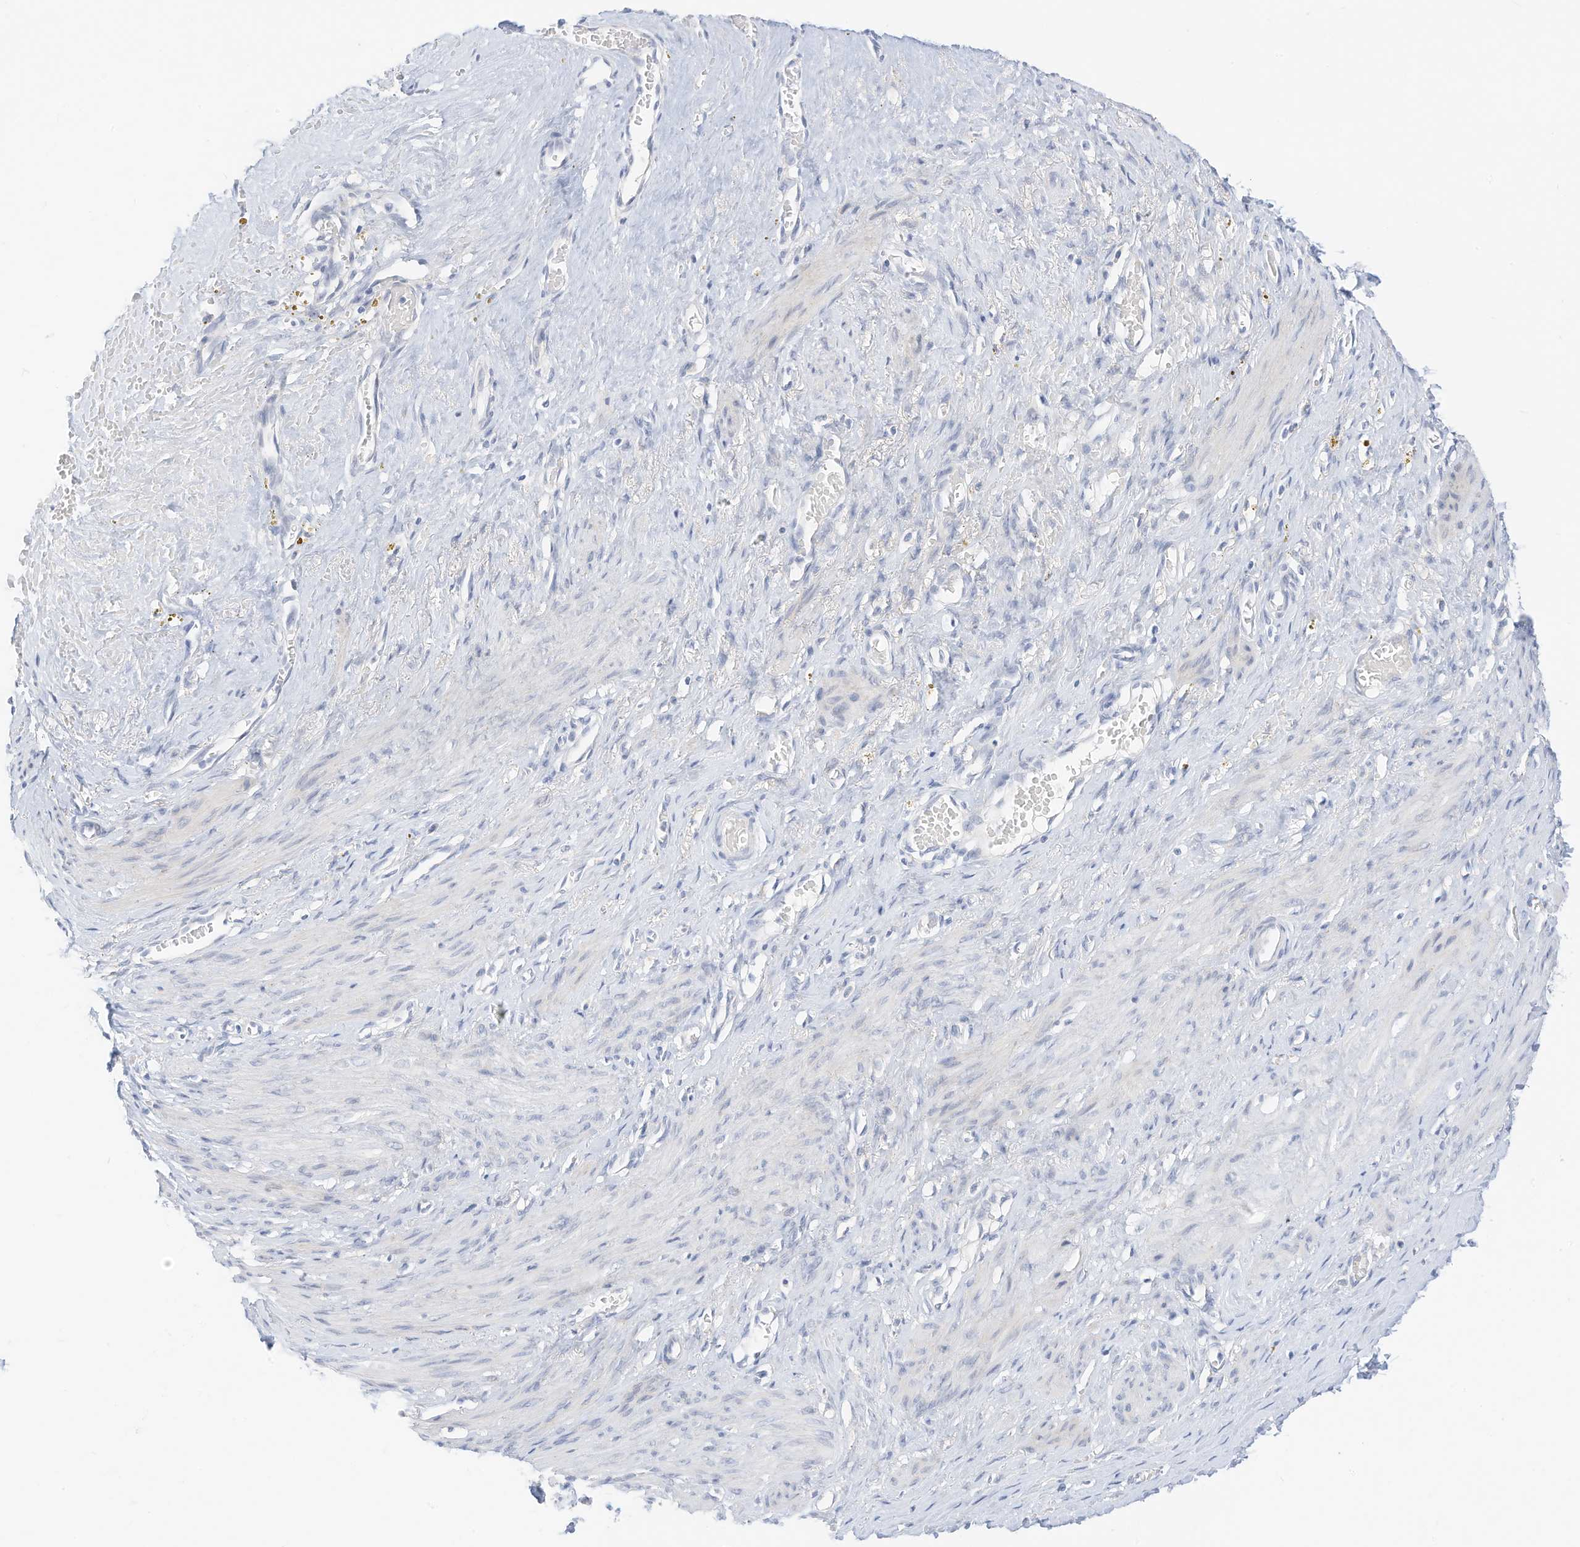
{"staining": {"intensity": "negative", "quantity": "none", "location": "none"}, "tissue": "smooth muscle", "cell_type": "Smooth muscle cells", "image_type": "normal", "snomed": [{"axis": "morphology", "description": "Normal tissue, NOS"}, {"axis": "topography", "description": "Endometrium"}], "caption": "Smooth muscle cells show no significant positivity in normal smooth muscle. The staining was performed using DAB (3,3'-diaminobenzidine) to visualize the protein expression in brown, while the nuclei were stained in blue with hematoxylin (Magnification: 20x).", "gene": "SPOCD1", "patient": {"sex": "female", "age": 33}}